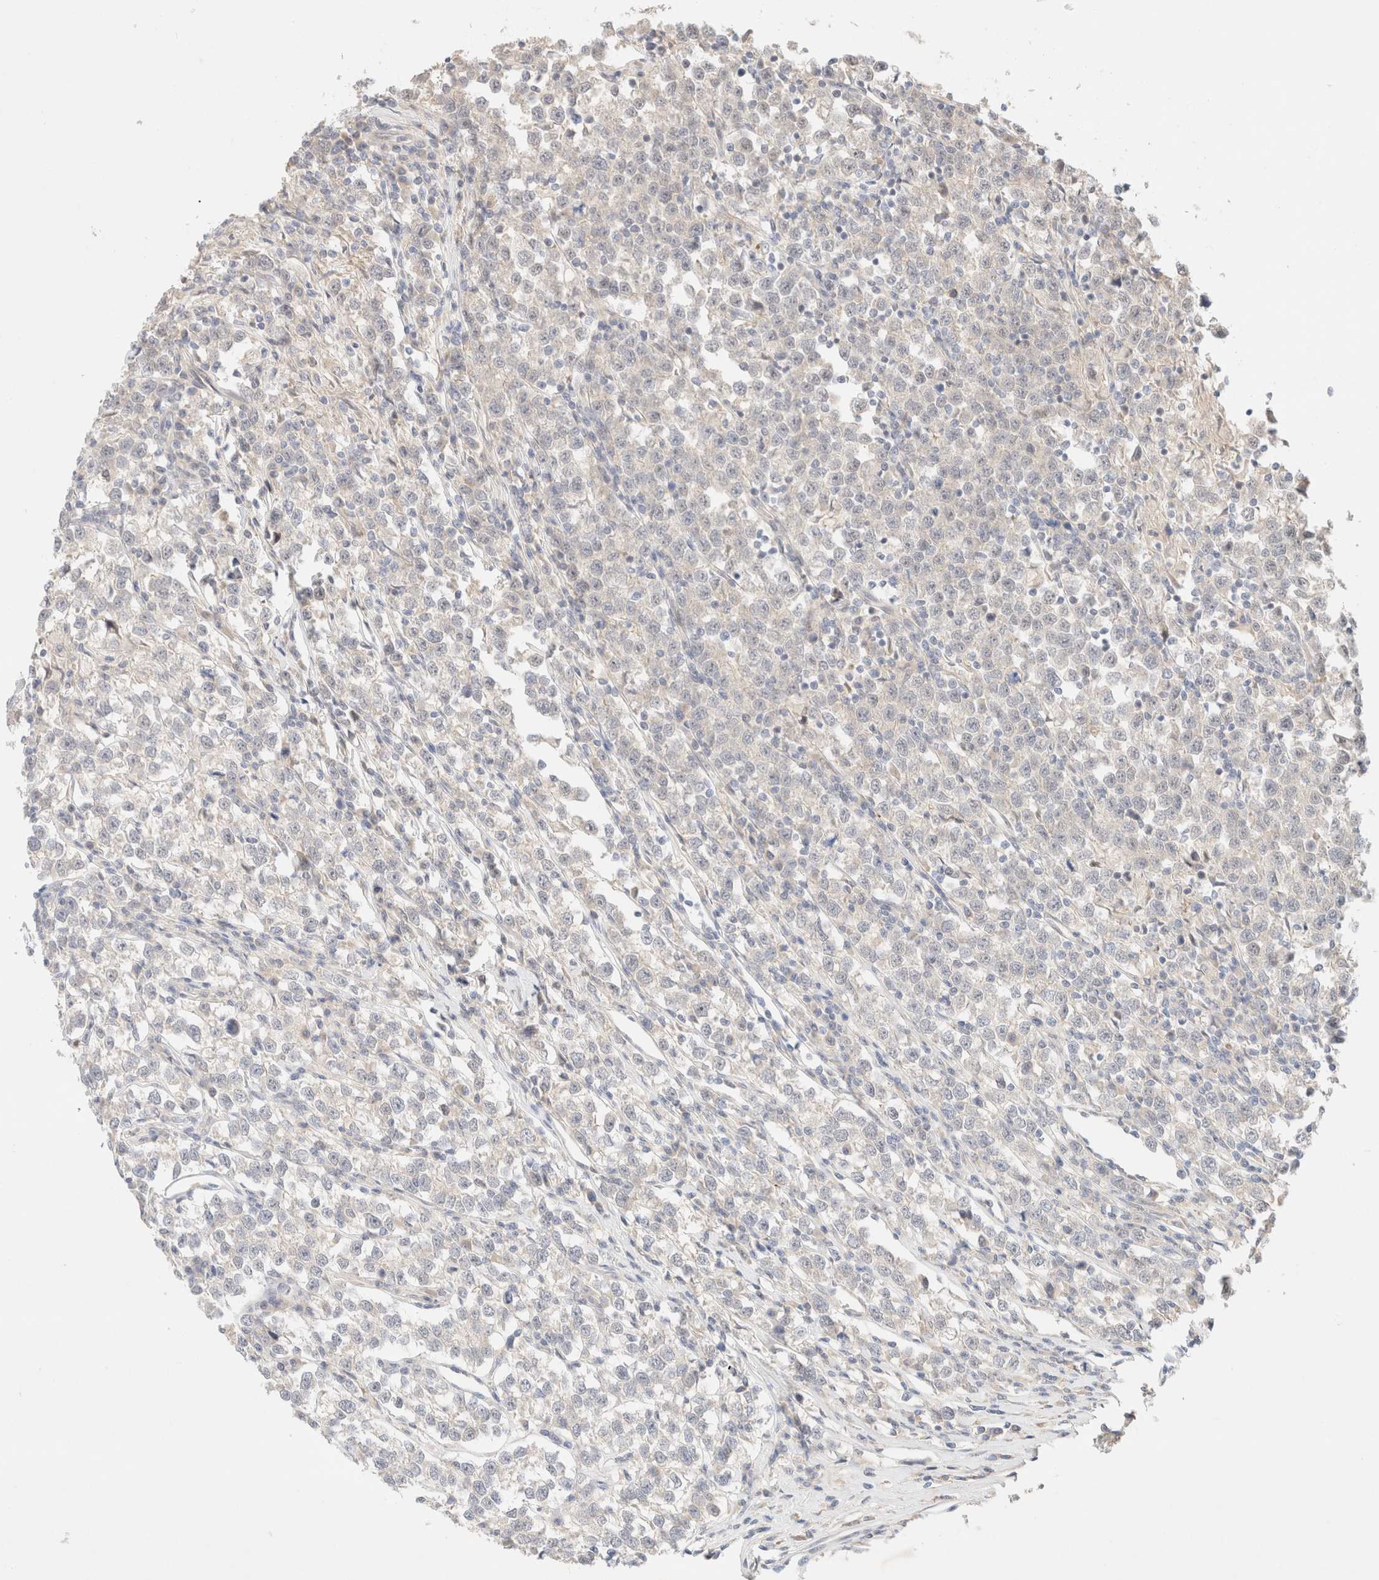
{"staining": {"intensity": "negative", "quantity": "none", "location": "none"}, "tissue": "testis cancer", "cell_type": "Tumor cells", "image_type": "cancer", "snomed": [{"axis": "morphology", "description": "Normal tissue, NOS"}, {"axis": "morphology", "description": "Seminoma, NOS"}, {"axis": "topography", "description": "Testis"}], "caption": "The immunohistochemistry (IHC) micrograph has no significant positivity in tumor cells of testis seminoma tissue.", "gene": "SGSM2", "patient": {"sex": "male", "age": 43}}